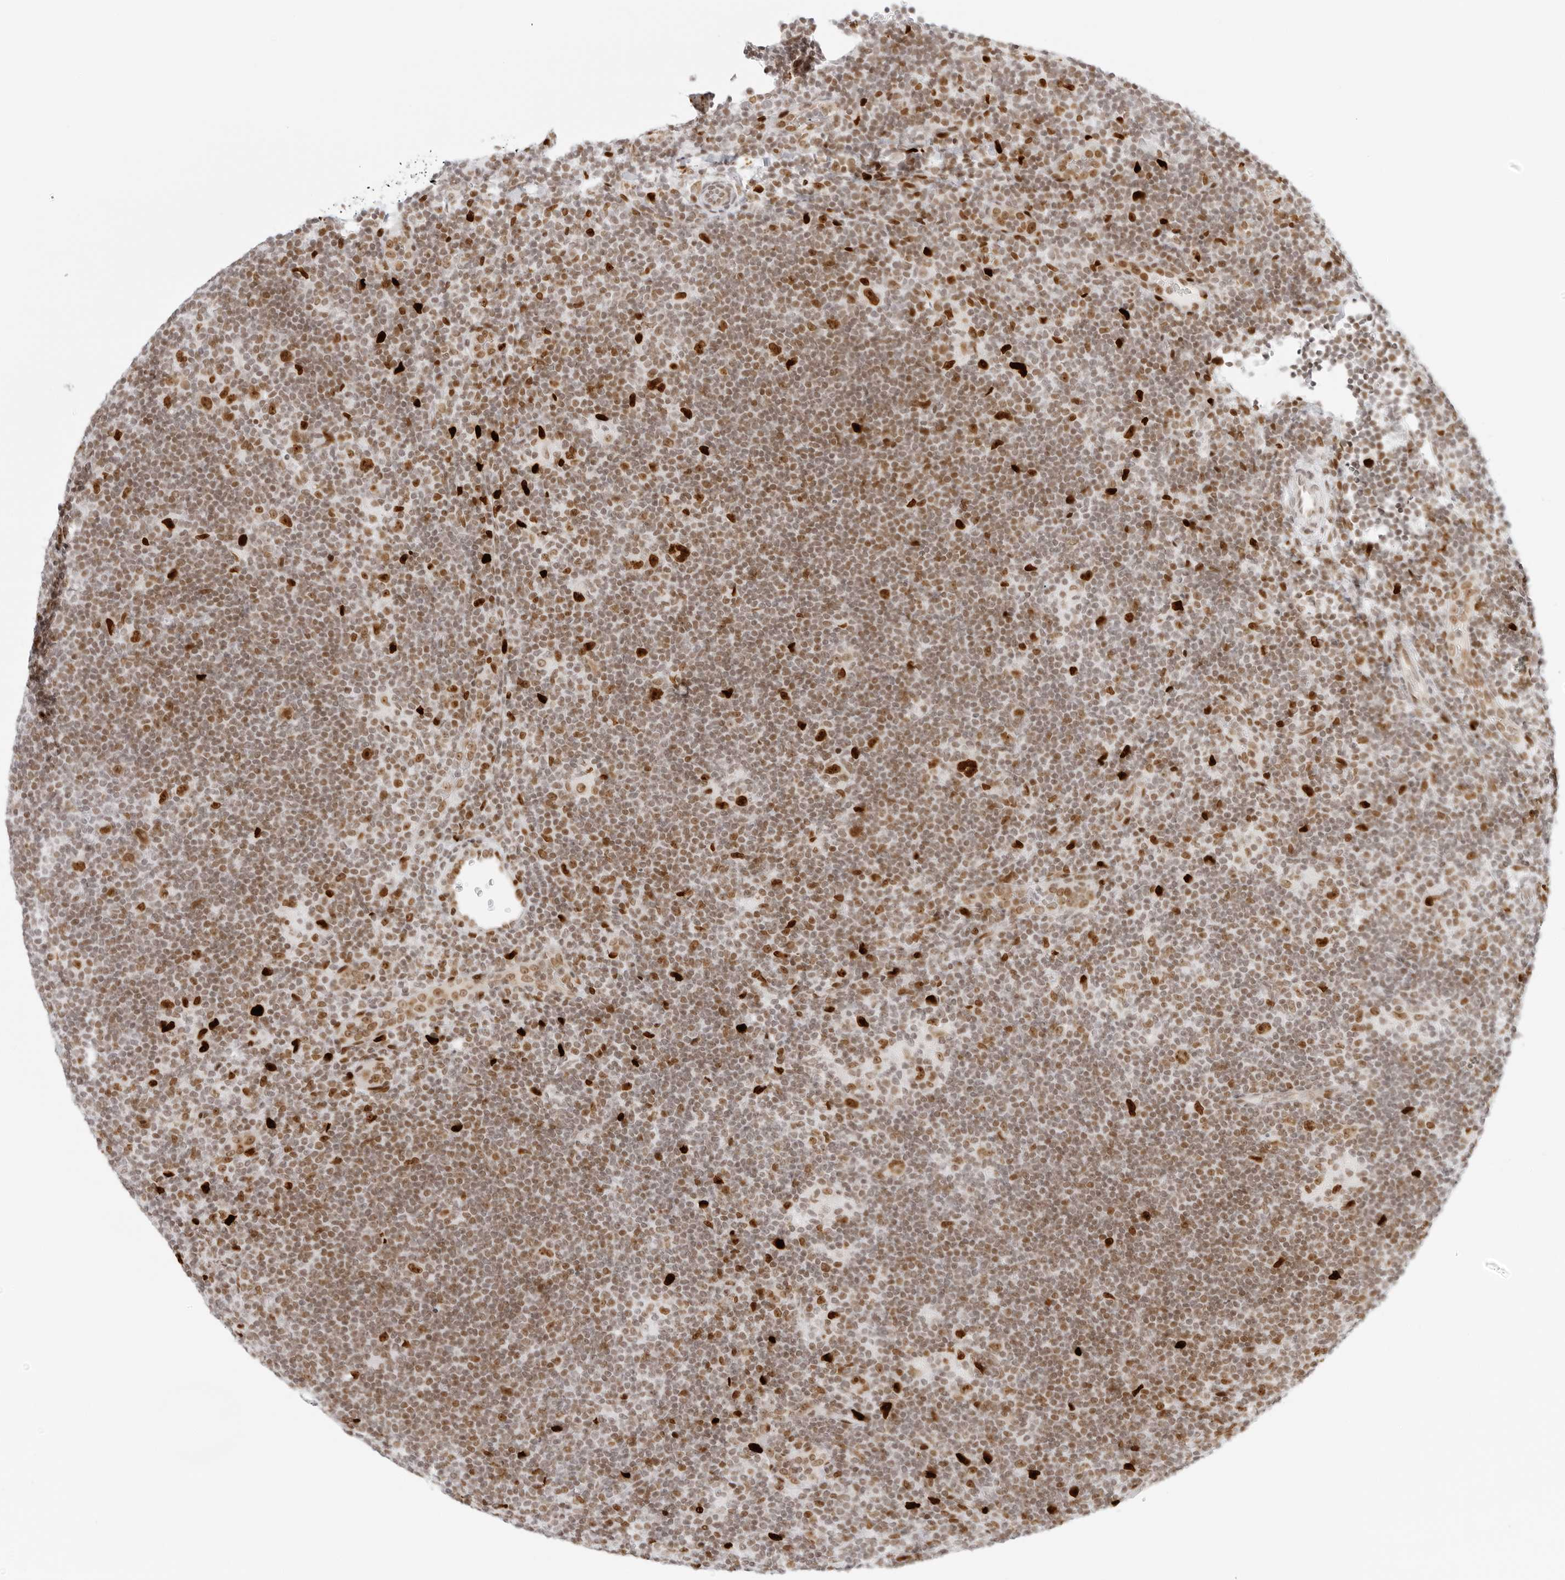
{"staining": {"intensity": "strong", "quantity": ">75%", "location": "nuclear"}, "tissue": "lymphoma", "cell_type": "Tumor cells", "image_type": "cancer", "snomed": [{"axis": "morphology", "description": "Hodgkin's disease, NOS"}, {"axis": "topography", "description": "Lymph node"}], "caption": "Immunohistochemistry histopathology image of neoplastic tissue: human lymphoma stained using immunohistochemistry (IHC) displays high levels of strong protein expression localized specifically in the nuclear of tumor cells, appearing as a nuclear brown color.", "gene": "RCC1", "patient": {"sex": "female", "age": 57}}